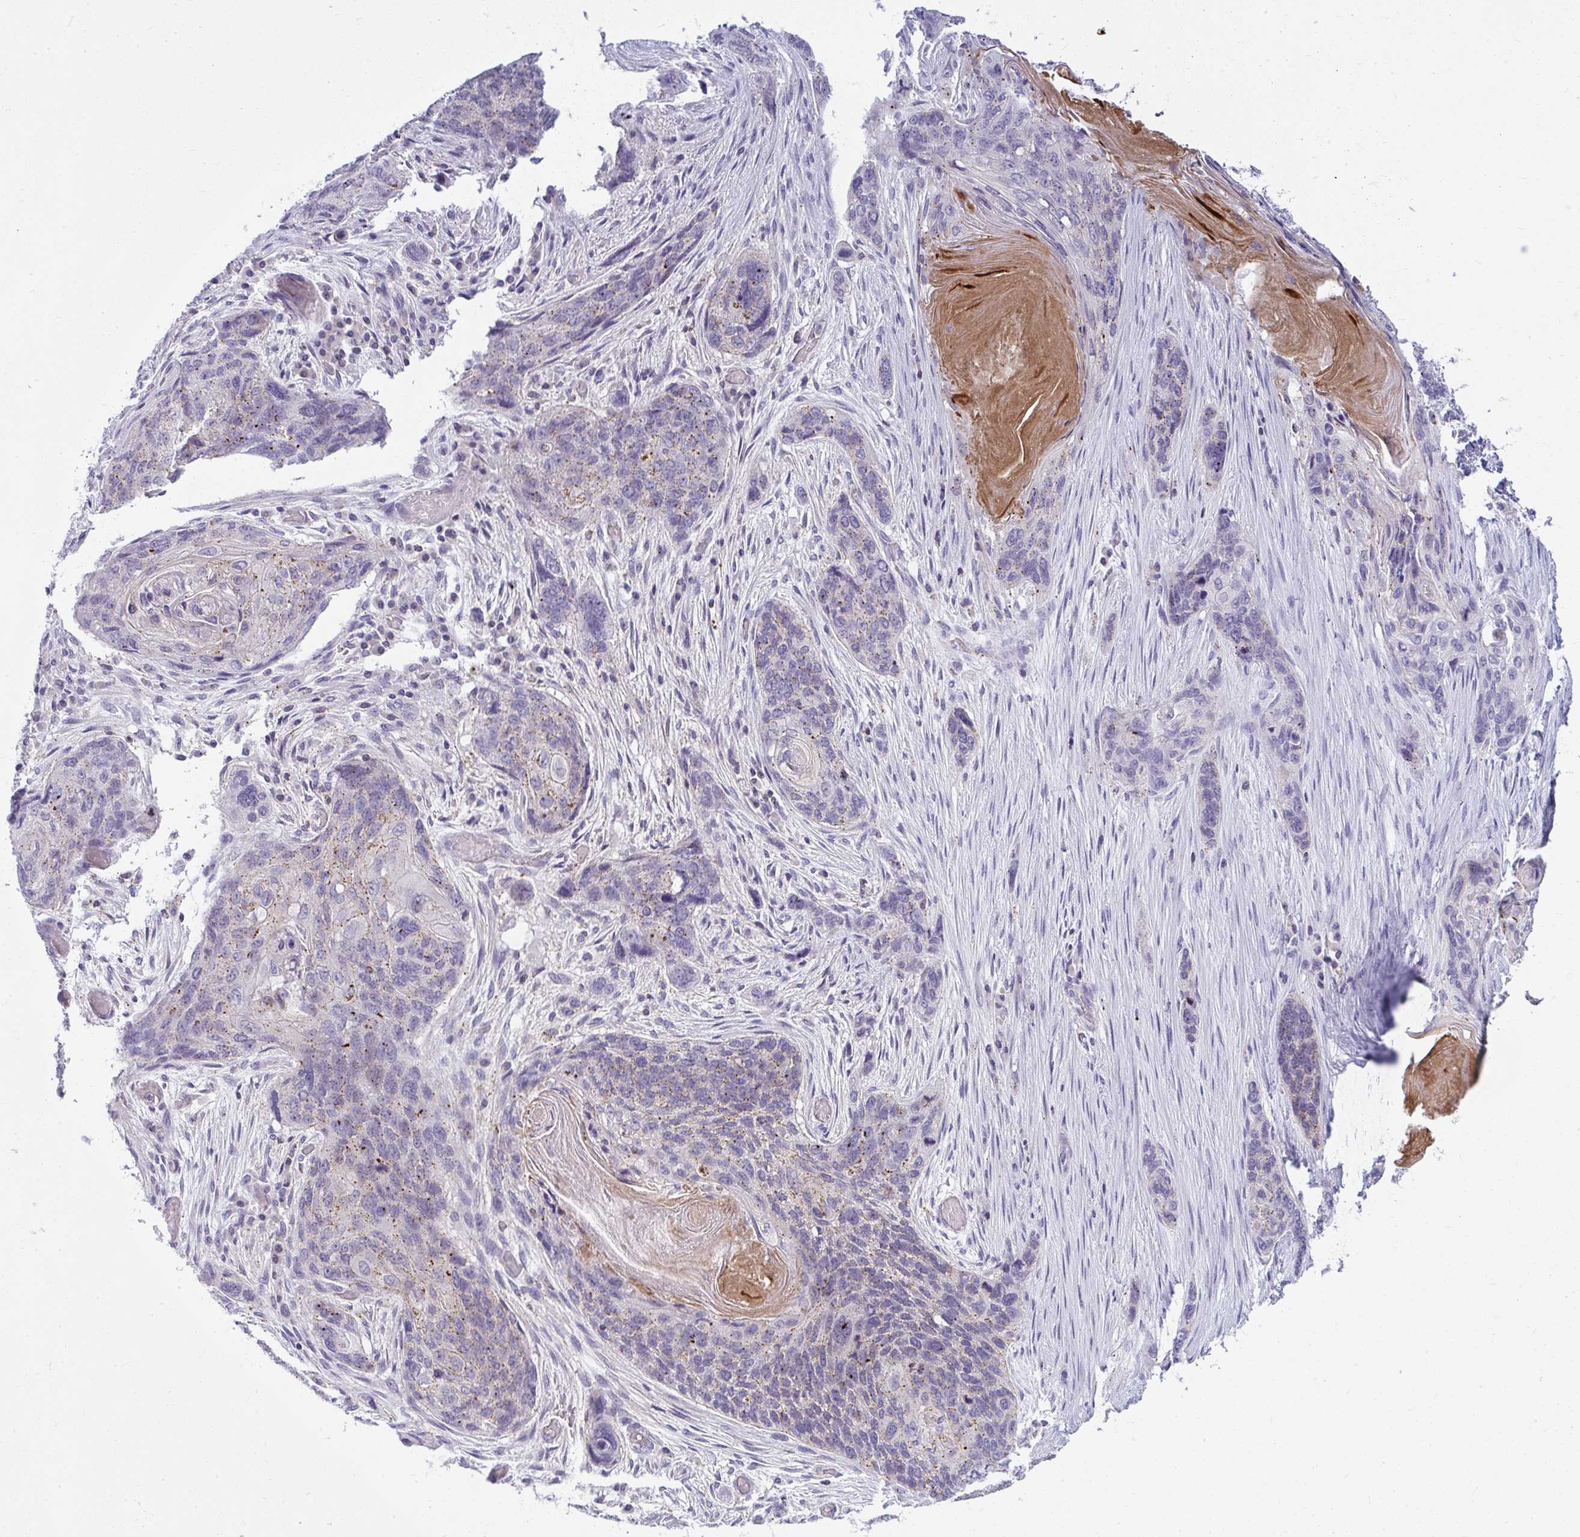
{"staining": {"intensity": "weak", "quantity": "25%-75%", "location": "cytoplasmic/membranous"}, "tissue": "lung cancer", "cell_type": "Tumor cells", "image_type": "cancer", "snomed": [{"axis": "morphology", "description": "Squamous cell carcinoma, NOS"}, {"axis": "morphology", "description": "Squamous cell carcinoma, metastatic, NOS"}, {"axis": "topography", "description": "Lymph node"}, {"axis": "topography", "description": "Lung"}], "caption": "This is a histology image of immunohistochemistry staining of metastatic squamous cell carcinoma (lung), which shows weak staining in the cytoplasmic/membranous of tumor cells.", "gene": "VPS4B", "patient": {"sex": "male", "age": 41}}